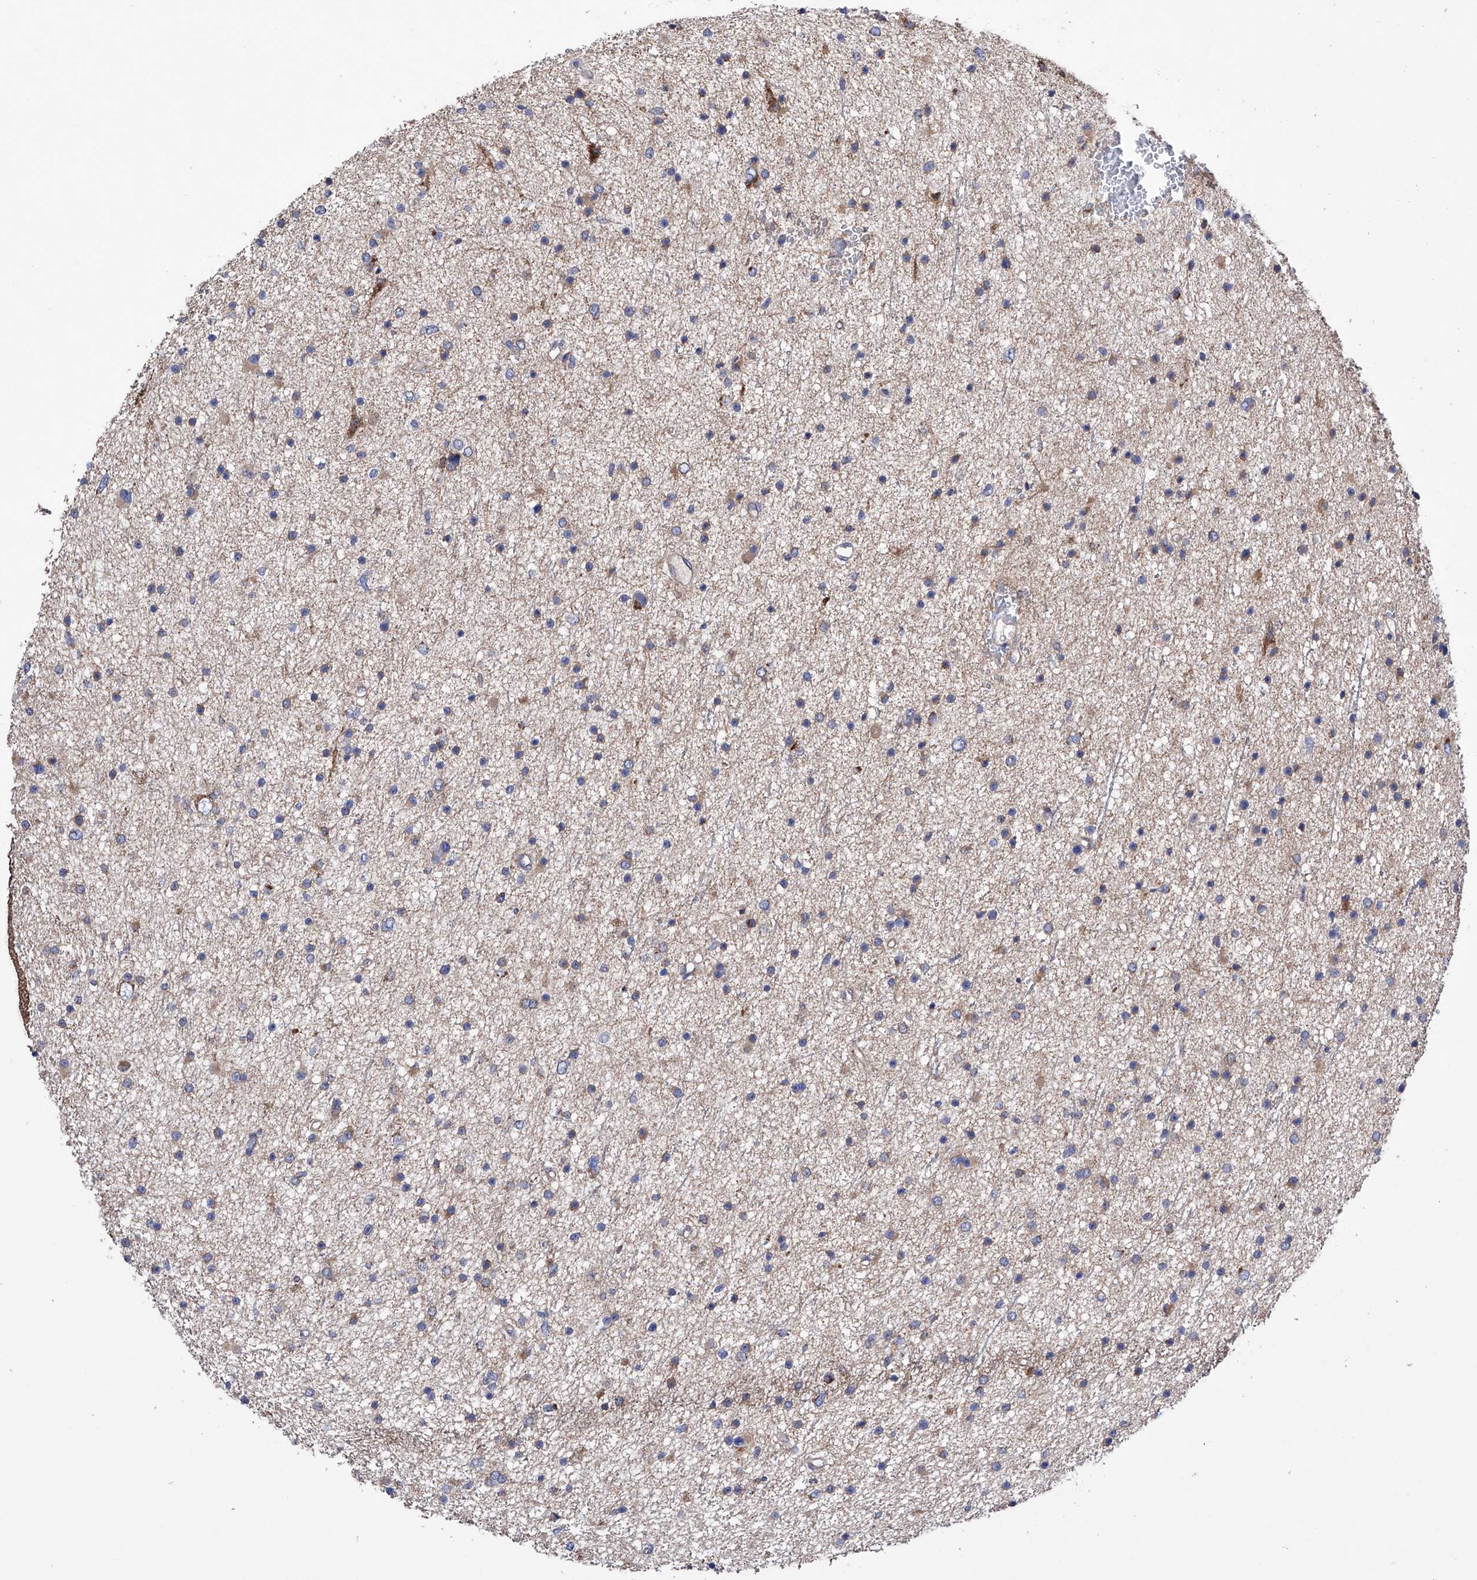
{"staining": {"intensity": "weak", "quantity": "<25%", "location": "cytoplasmic/membranous"}, "tissue": "glioma", "cell_type": "Tumor cells", "image_type": "cancer", "snomed": [{"axis": "morphology", "description": "Glioma, malignant, Low grade"}, {"axis": "topography", "description": "Cerebral cortex"}], "caption": "Tumor cells show no significant staining in glioma.", "gene": "EFCAB2", "patient": {"sex": "female", "age": 39}}